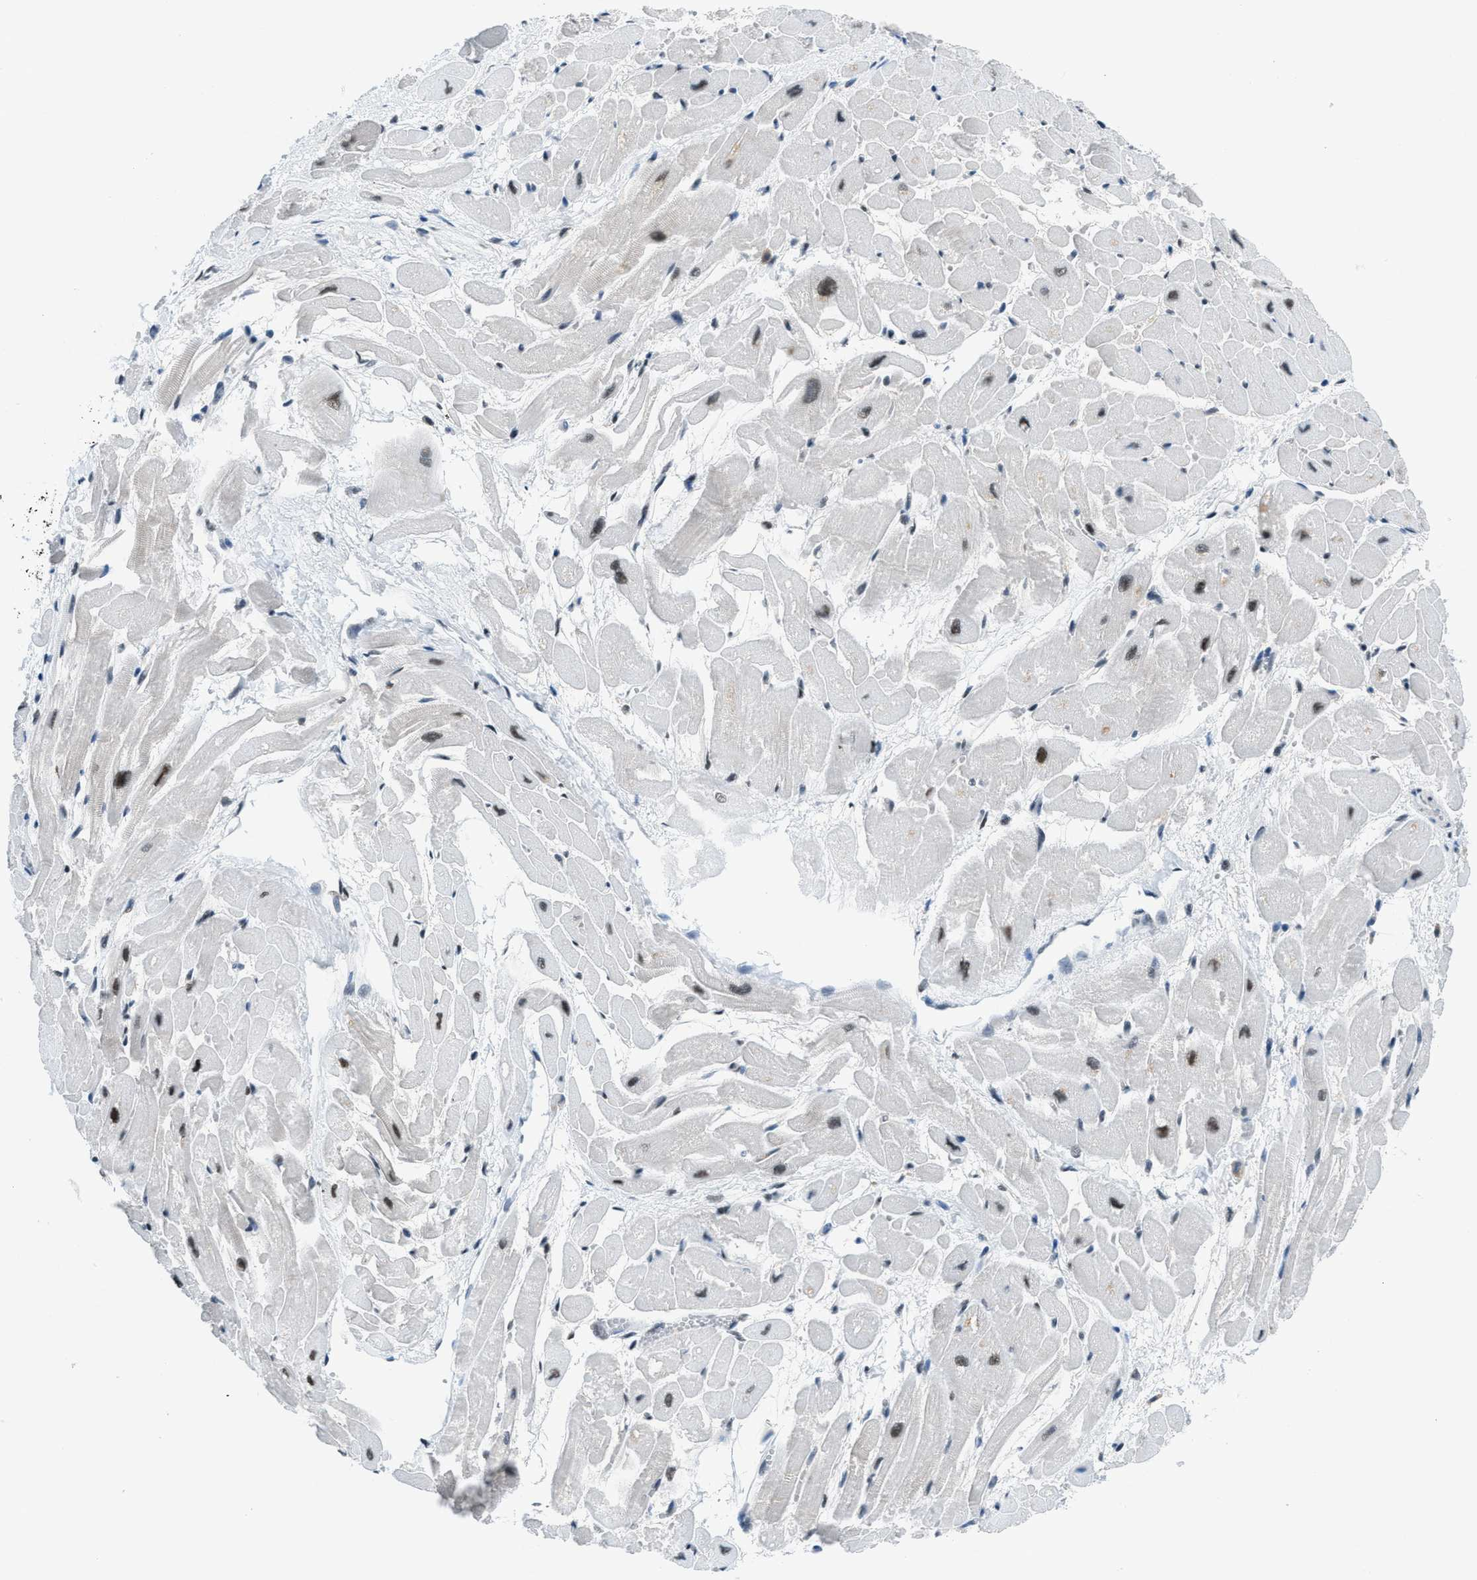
{"staining": {"intensity": "moderate", "quantity": "25%-75%", "location": "cytoplasmic/membranous,nuclear"}, "tissue": "heart muscle", "cell_type": "Cardiomyocytes", "image_type": "normal", "snomed": [{"axis": "morphology", "description": "Normal tissue, NOS"}, {"axis": "topography", "description": "Heart"}], "caption": "Immunohistochemical staining of unremarkable heart muscle shows moderate cytoplasmic/membranous,nuclear protein positivity in approximately 25%-75% of cardiomyocytes. (DAB (3,3'-diaminobenzidine) = brown stain, brightfield microscopy at high magnification).", "gene": "GATAD2B", "patient": {"sex": "male", "age": 45}}